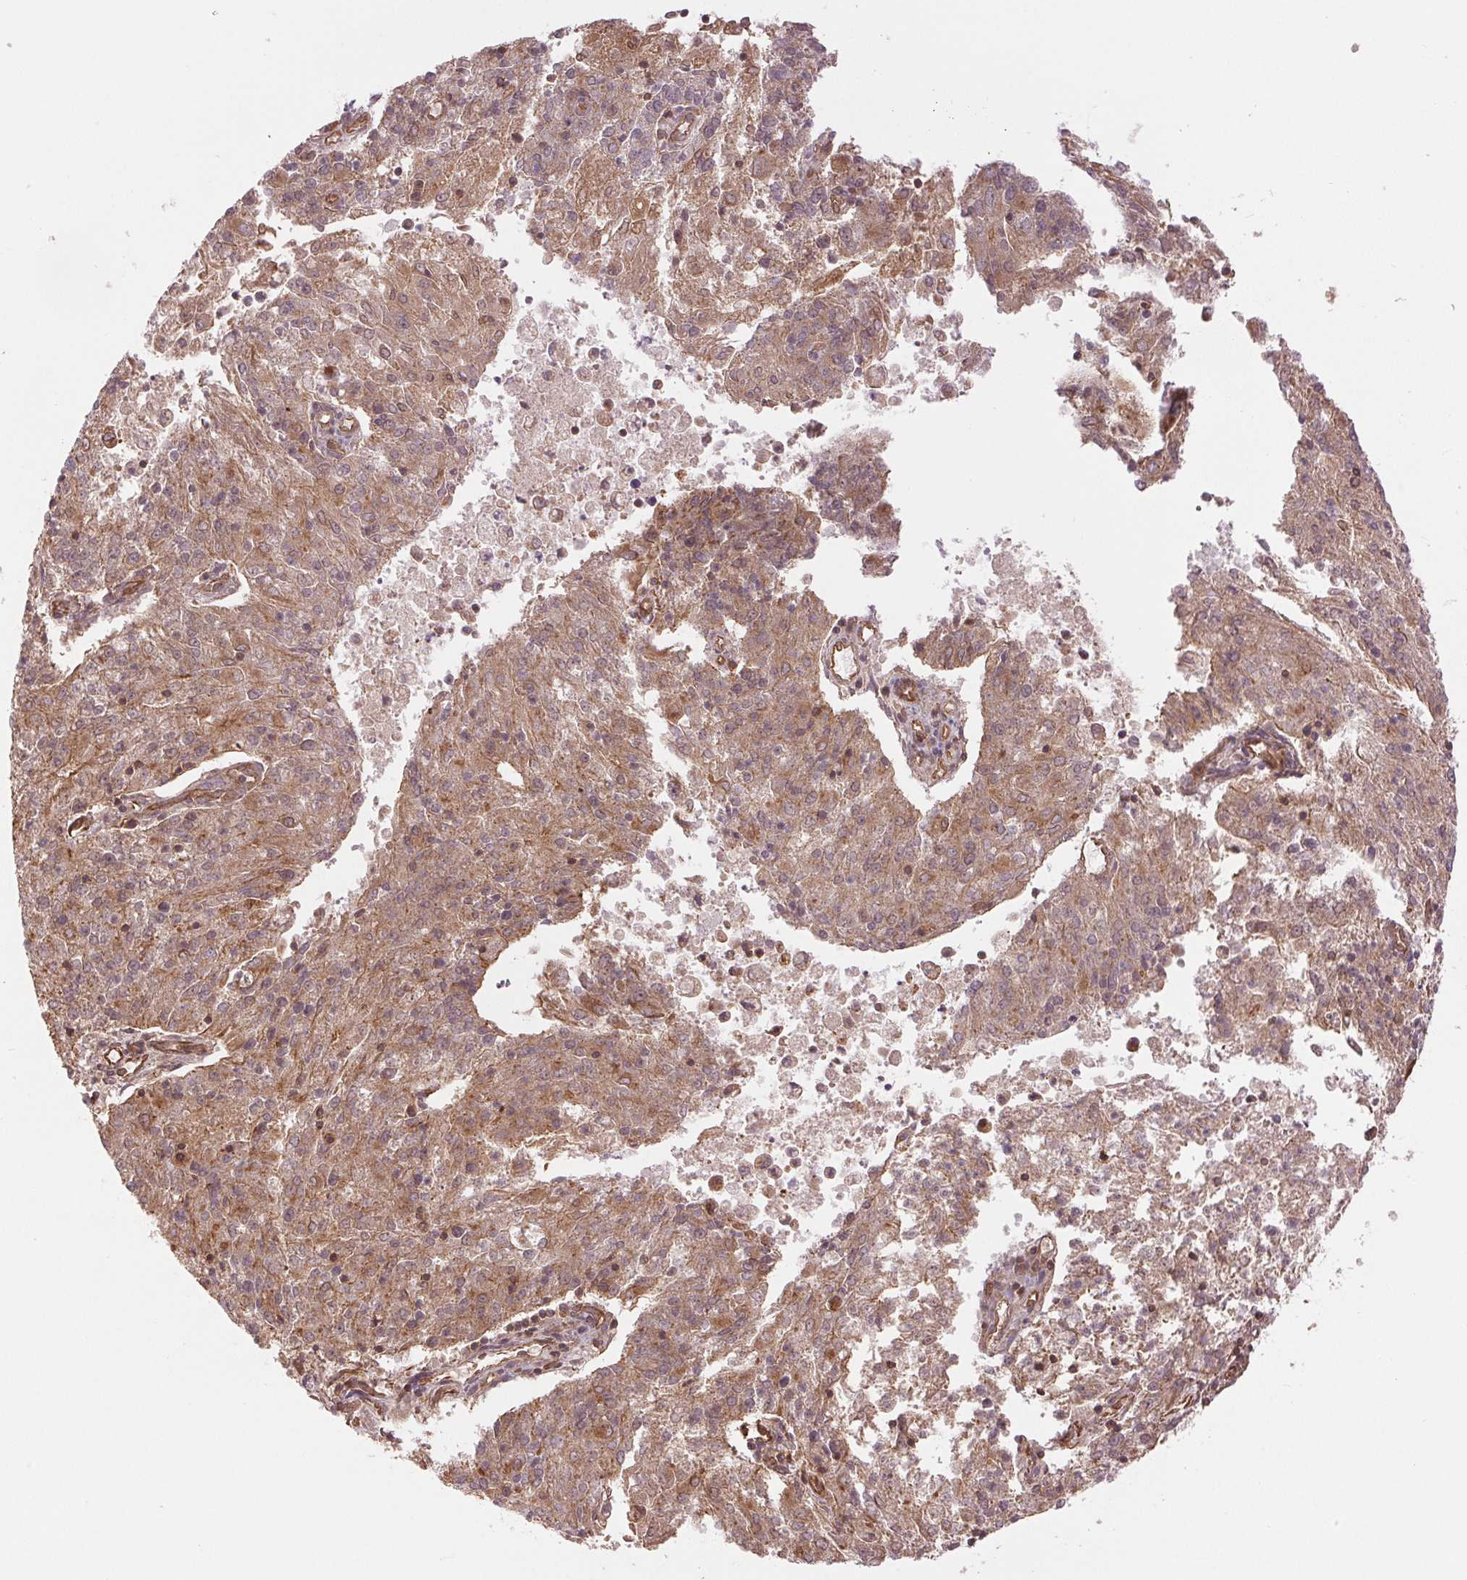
{"staining": {"intensity": "moderate", "quantity": ">75%", "location": "cytoplasmic/membranous"}, "tissue": "endometrial cancer", "cell_type": "Tumor cells", "image_type": "cancer", "snomed": [{"axis": "morphology", "description": "Adenocarcinoma, NOS"}, {"axis": "topography", "description": "Endometrium"}], "caption": "Human endometrial cancer stained with a protein marker reveals moderate staining in tumor cells.", "gene": "STARD7", "patient": {"sex": "female", "age": 82}}